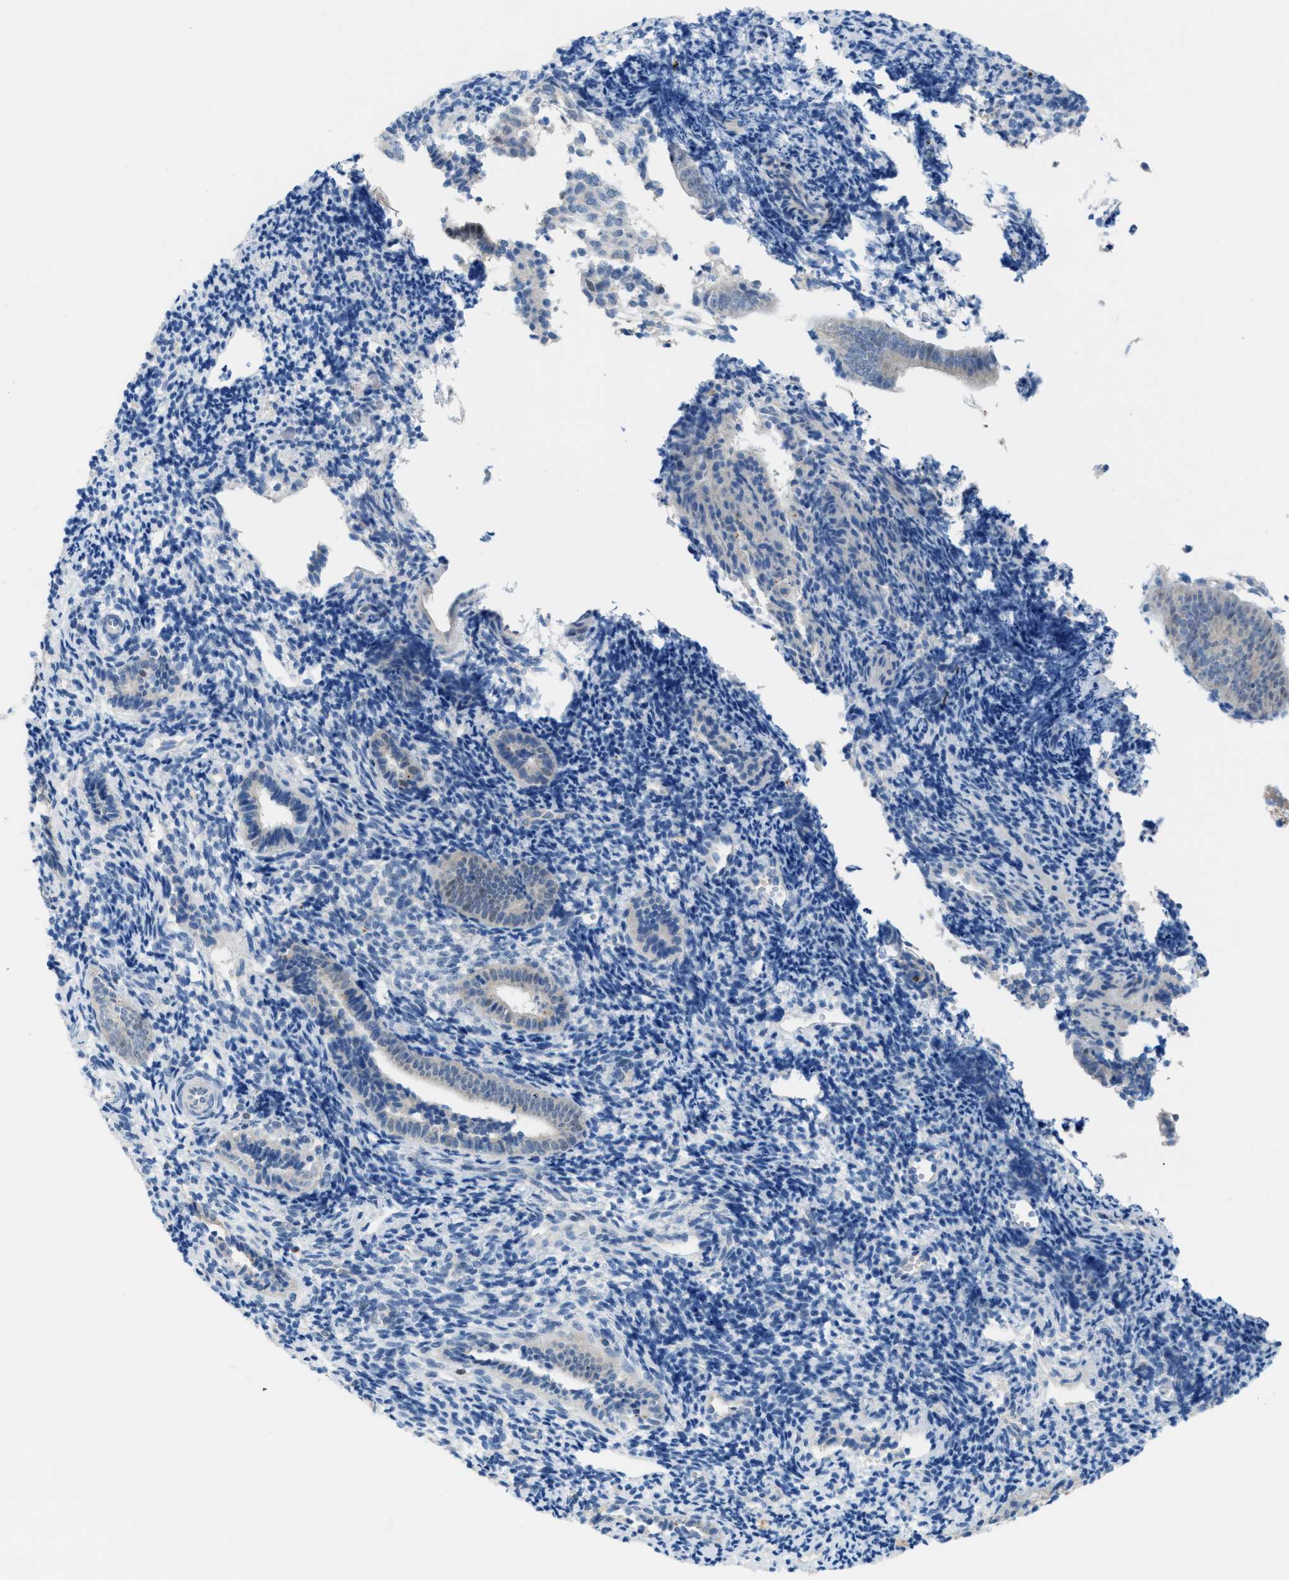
{"staining": {"intensity": "negative", "quantity": "none", "location": "none"}, "tissue": "endometrium", "cell_type": "Cells in endometrial stroma", "image_type": "normal", "snomed": [{"axis": "morphology", "description": "Normal tissue, NOS"}, {"axis": "topography", "description": "Uterus"}, {"axis": "topography", "description": "Endometrium"}], "caption": "Benign endometrium was stained to show a protein in brown. There is no significant positivity in cells in endometrial stroma. (Brightfield microscopy of DAB IHC at high magnification).", "gene": "PPM1D", "patient": {"sex": "female", "age": 33}}